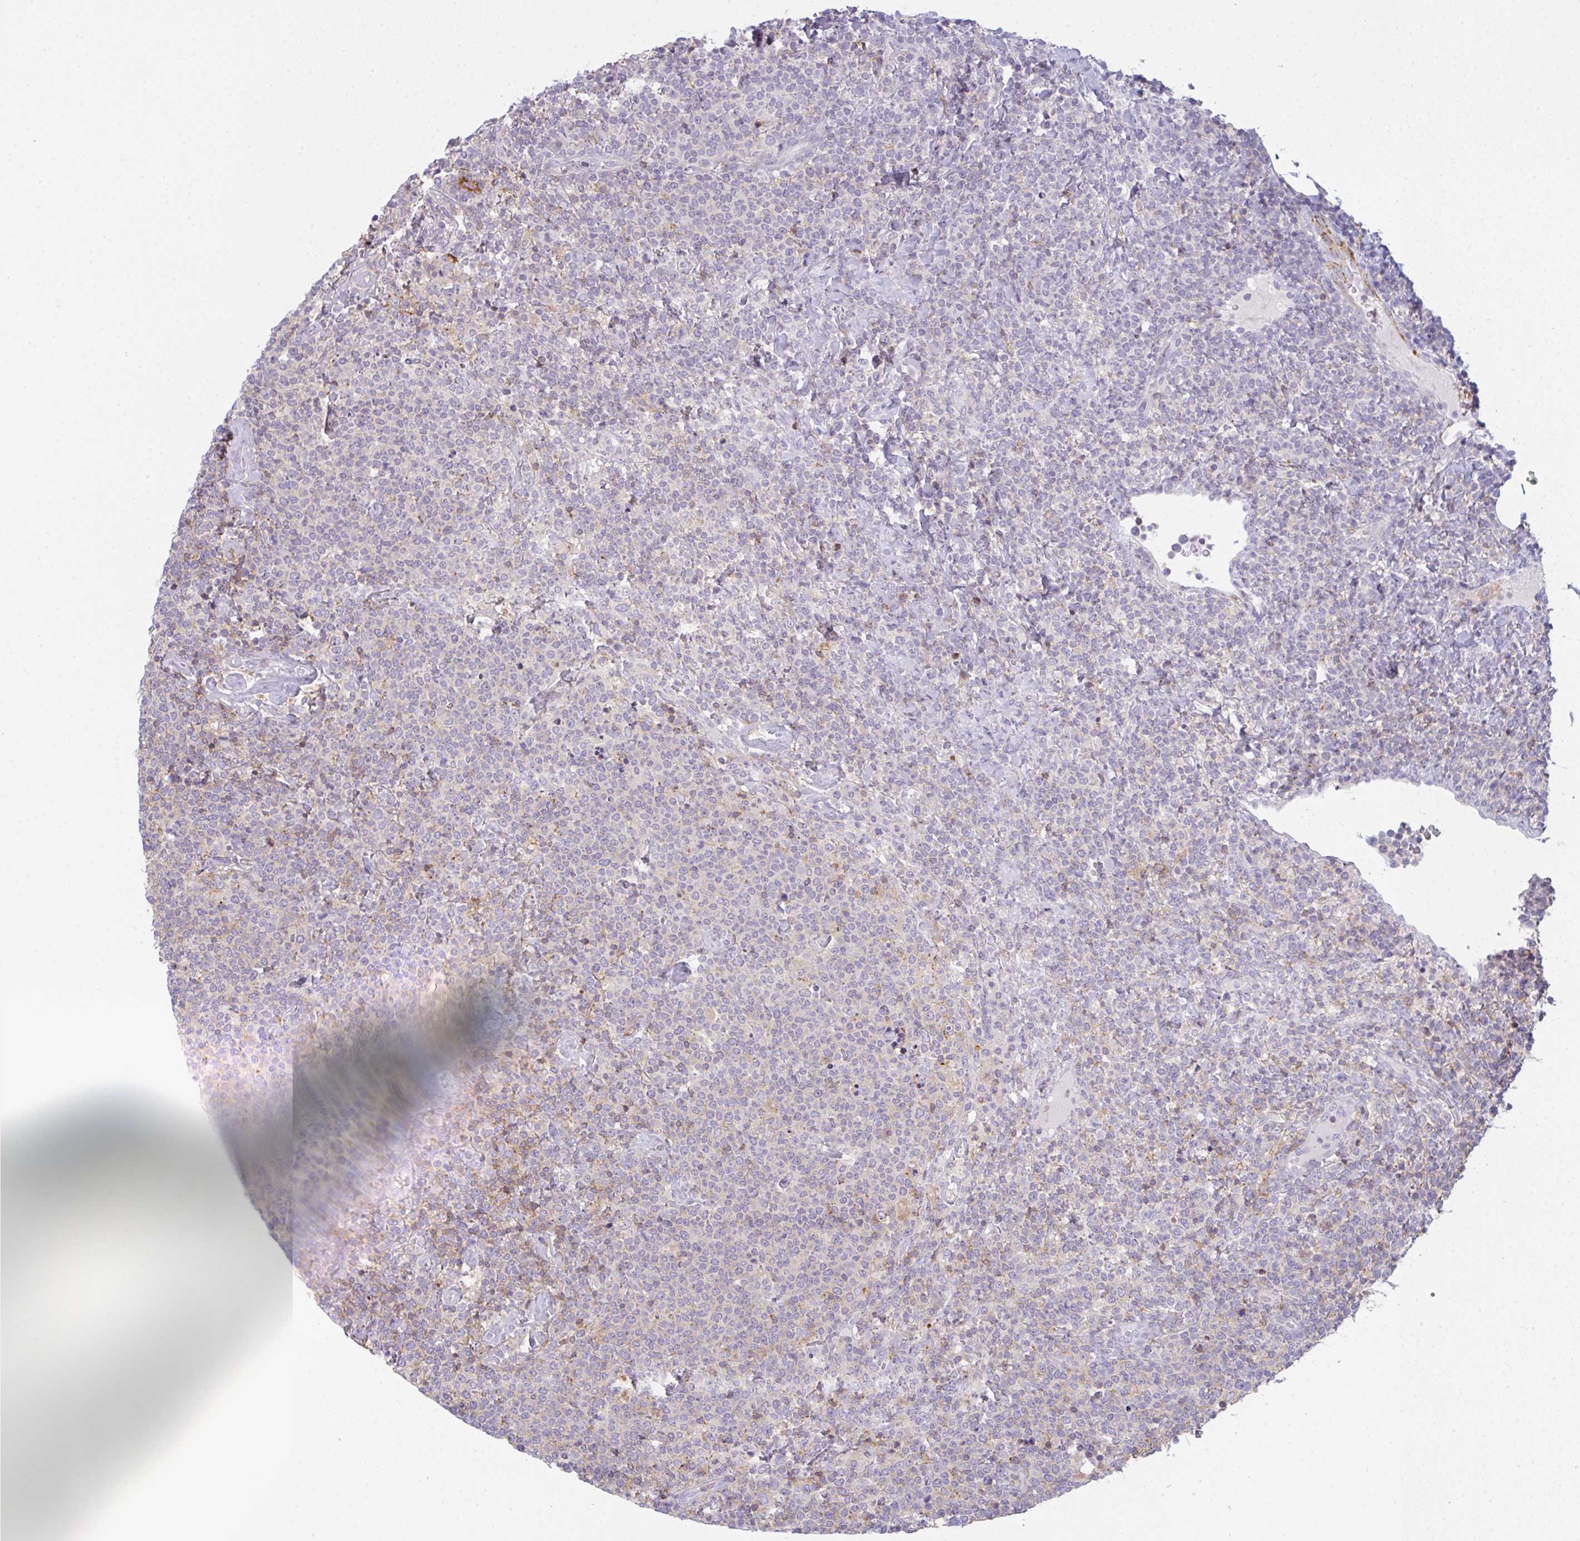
{"staining": {"intensity": "negative", "quantity": "none", "location": "none"}, "tissue": "lymphoma", "cell_type": "Tumor cells", "image_type": "cancer", "snomed": [{"axis": "morphology", "description": "Malignant lymphoma, non-Hodgkin's type, High grade"}, {"axis": "topography", "description": "Lymph node"}], "caption": "An immunohistochemistry (IHC) micrograph of lymphoma is shown. There is no staining in tumor cells of lymphoma.", "gene": "CD80", "patient": {"sex": "male", "age": 61}}